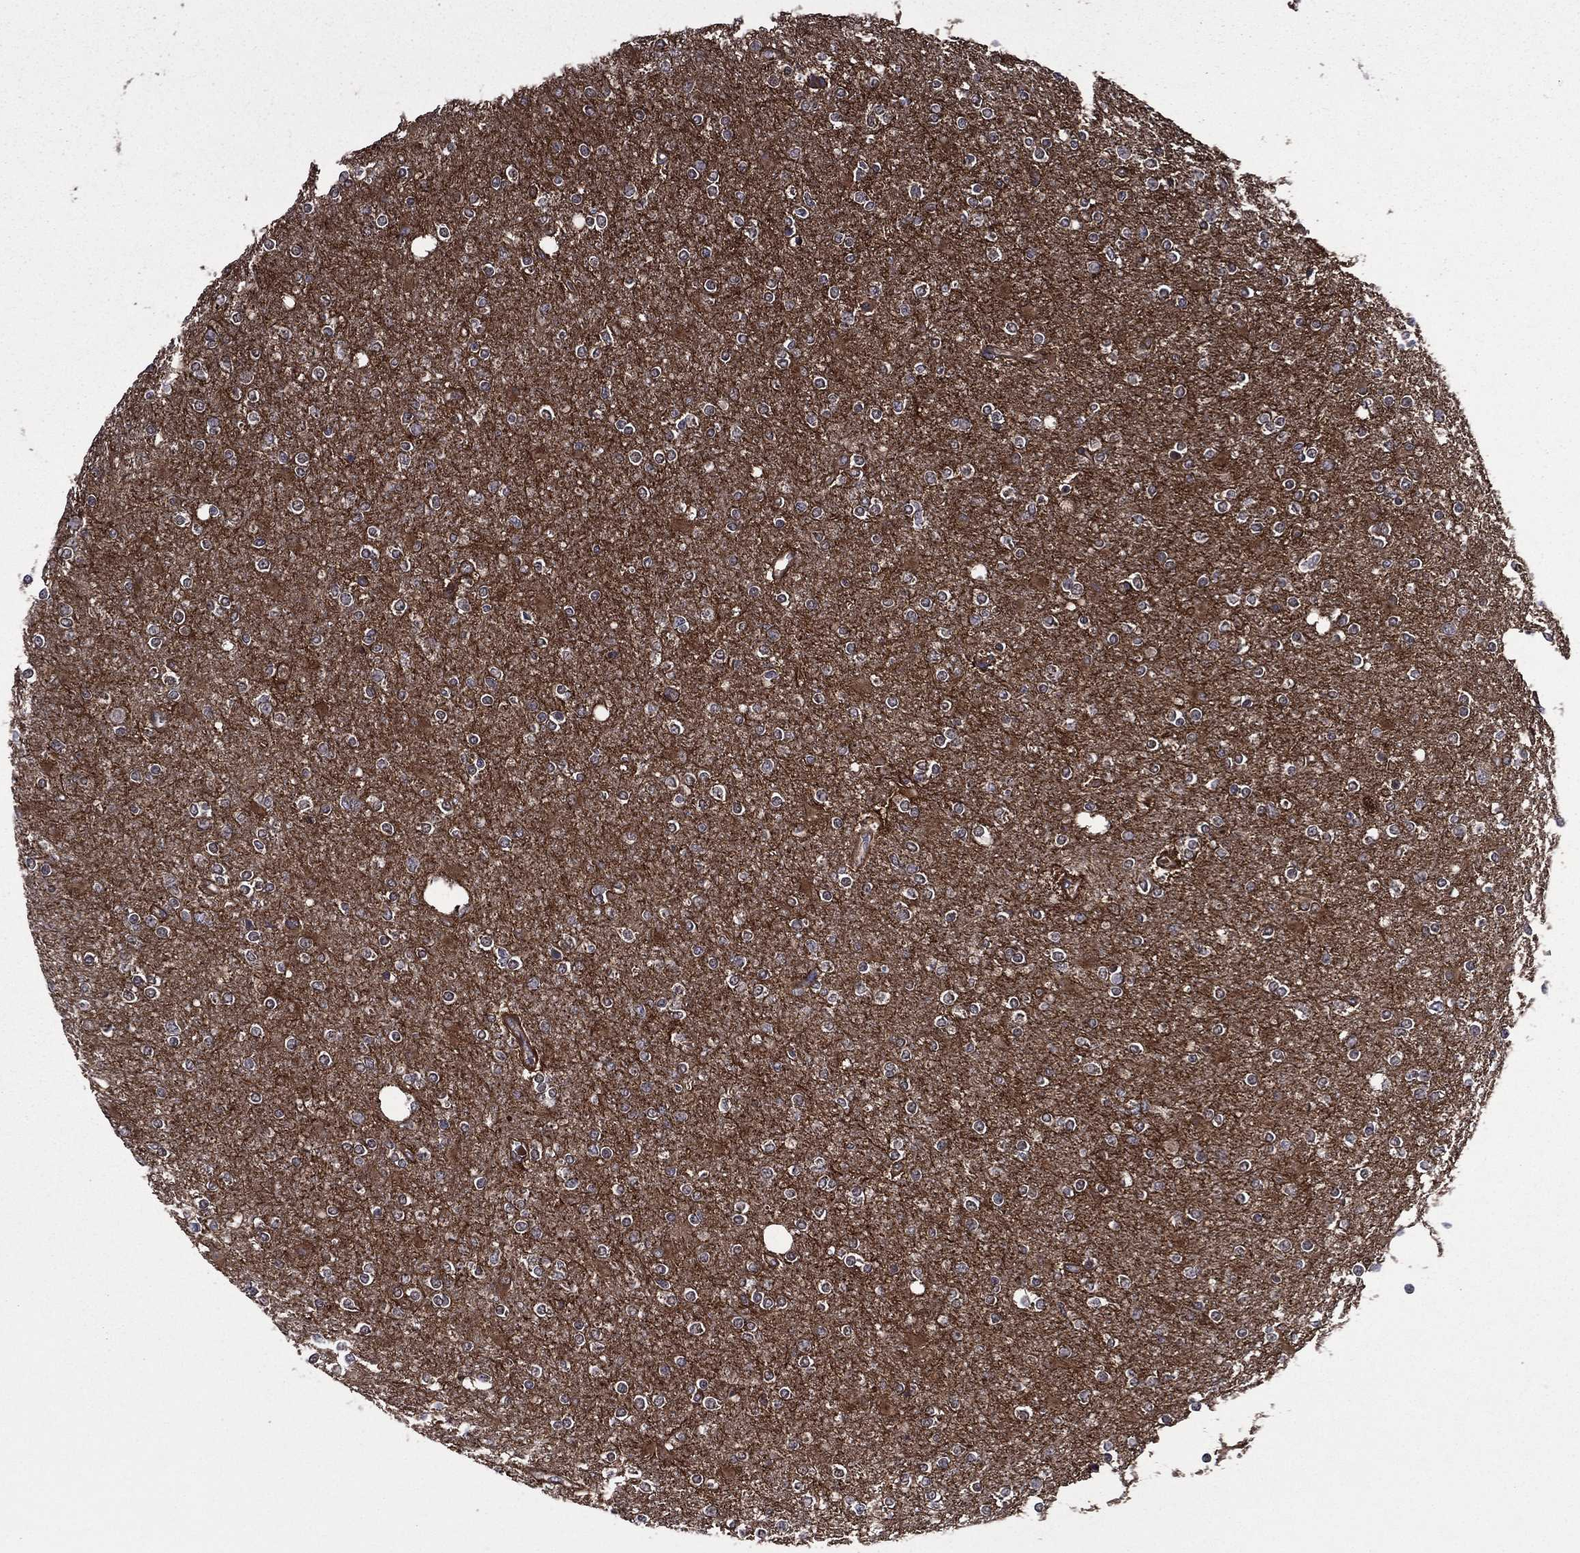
{"staining": {"intensity": "negative", "quantity": "none", "location": "none"}, "tissue": "glioma", "cell_type": "Tumor cells", "image_type": "cancer", "snomed": [{"axis": "morphology", "description": "Glioma, malignant, High grade"}, {"axis": "topography", "description": "Cerebral cortex"}], "caption": "A high-resolution micrograph shows IHC staining of malignant glioma (high-grade), which demonstrates no significant staining in tumor cells.", "gene": "PLPP3", "patient": {"sex": "male", "age": 70}}